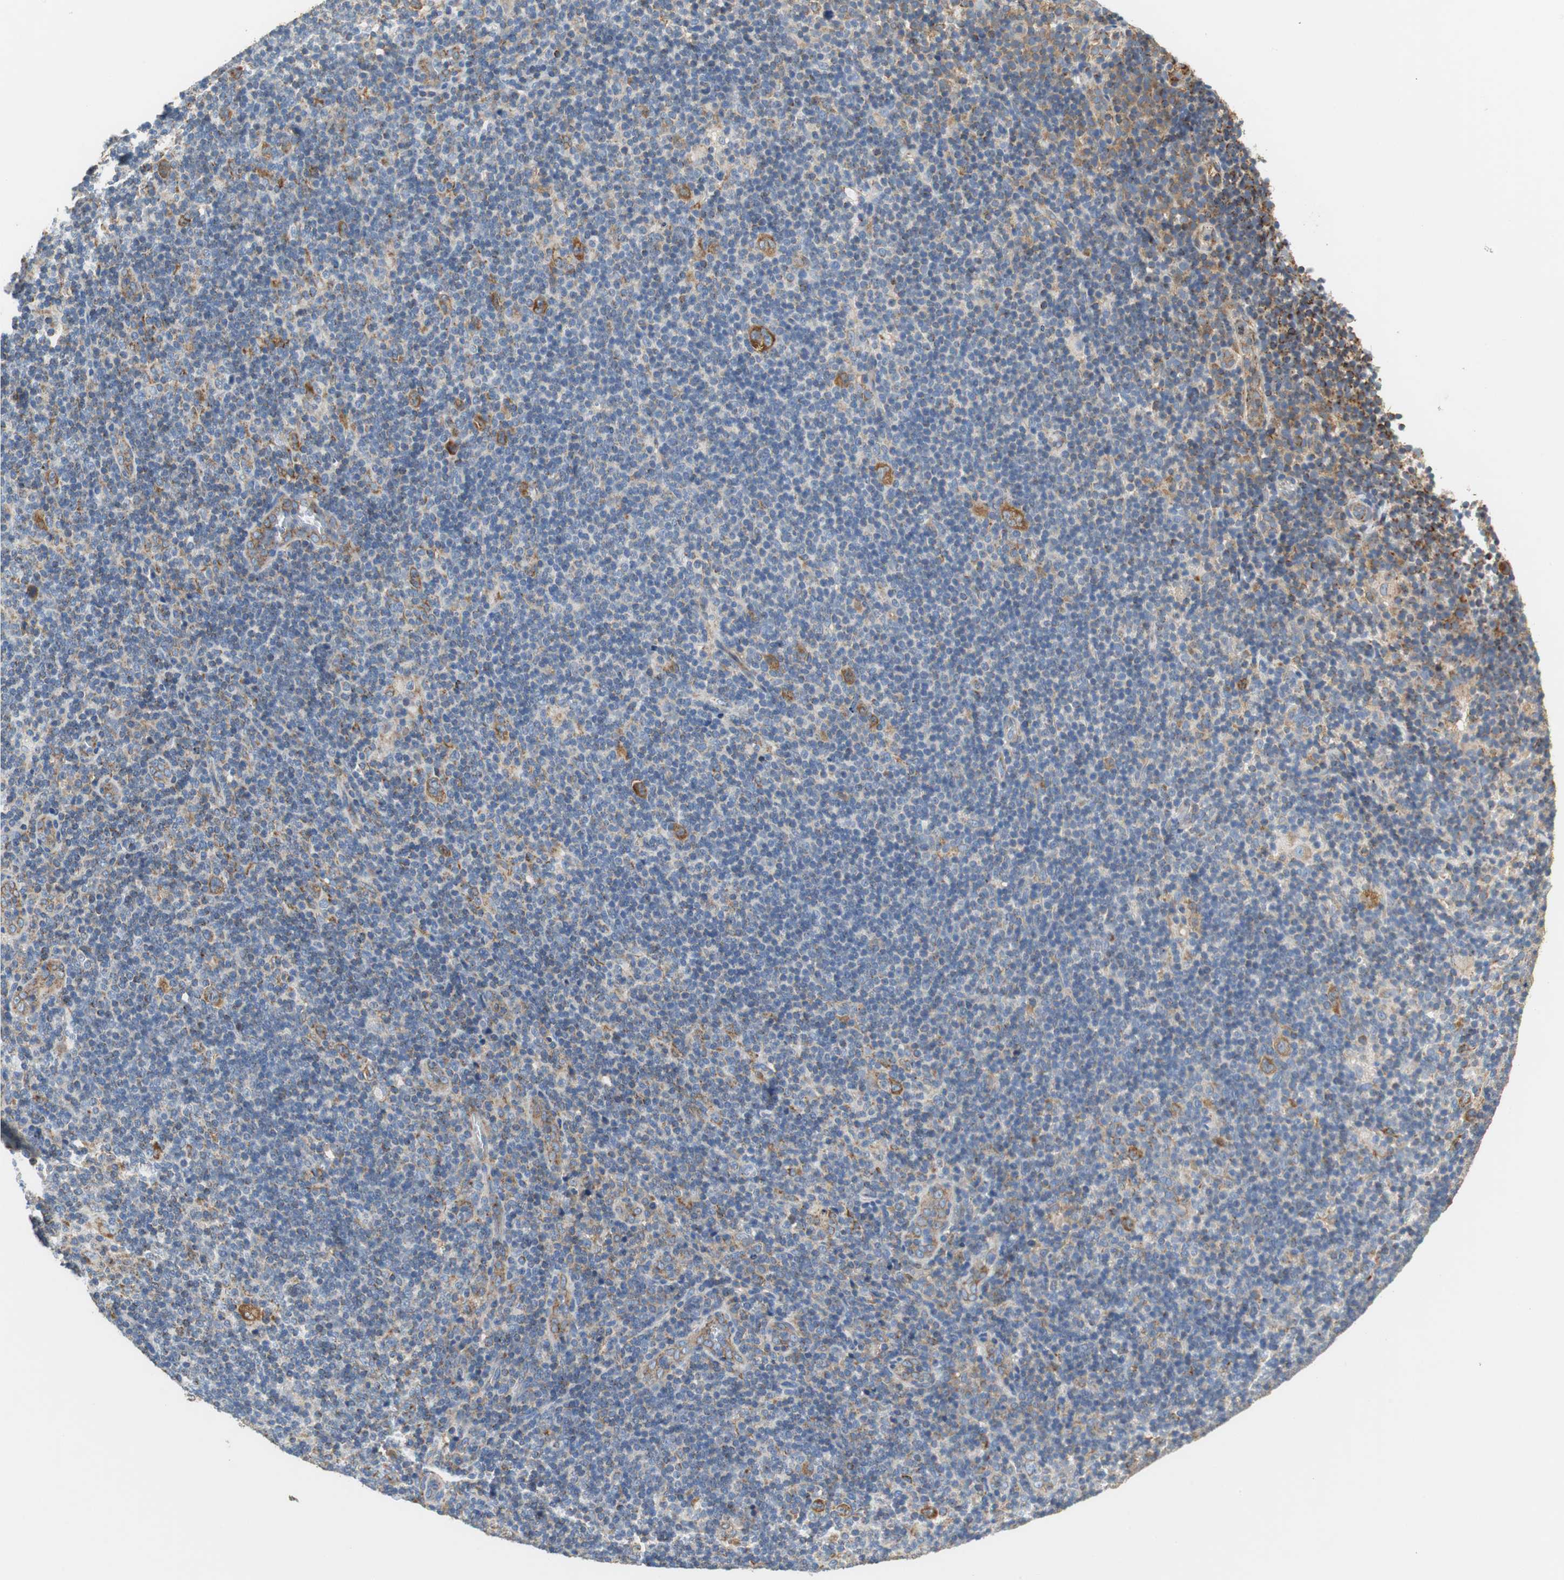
{"staining": {"intensity": "moderate", "quantity": "25%-75%", "location": "cytoplasmic/membranous"}, "tissue": "lymphoma", "cell_type": "Tumor cells", "image_type": "cancer", "snomed": [{"axis": "morphology", "description": "Hodgkin's disease, NOS"}, {"axis": "topography", "description": "Lymph node"}], "caption": "Protein staining of lymphoma tissue demonstrates moderate cytoplasmic/membranous expression in about 25%-75% of tumor cells.", "gene": "GSTK1", "patient": {"sex": "female", "age": 57}}